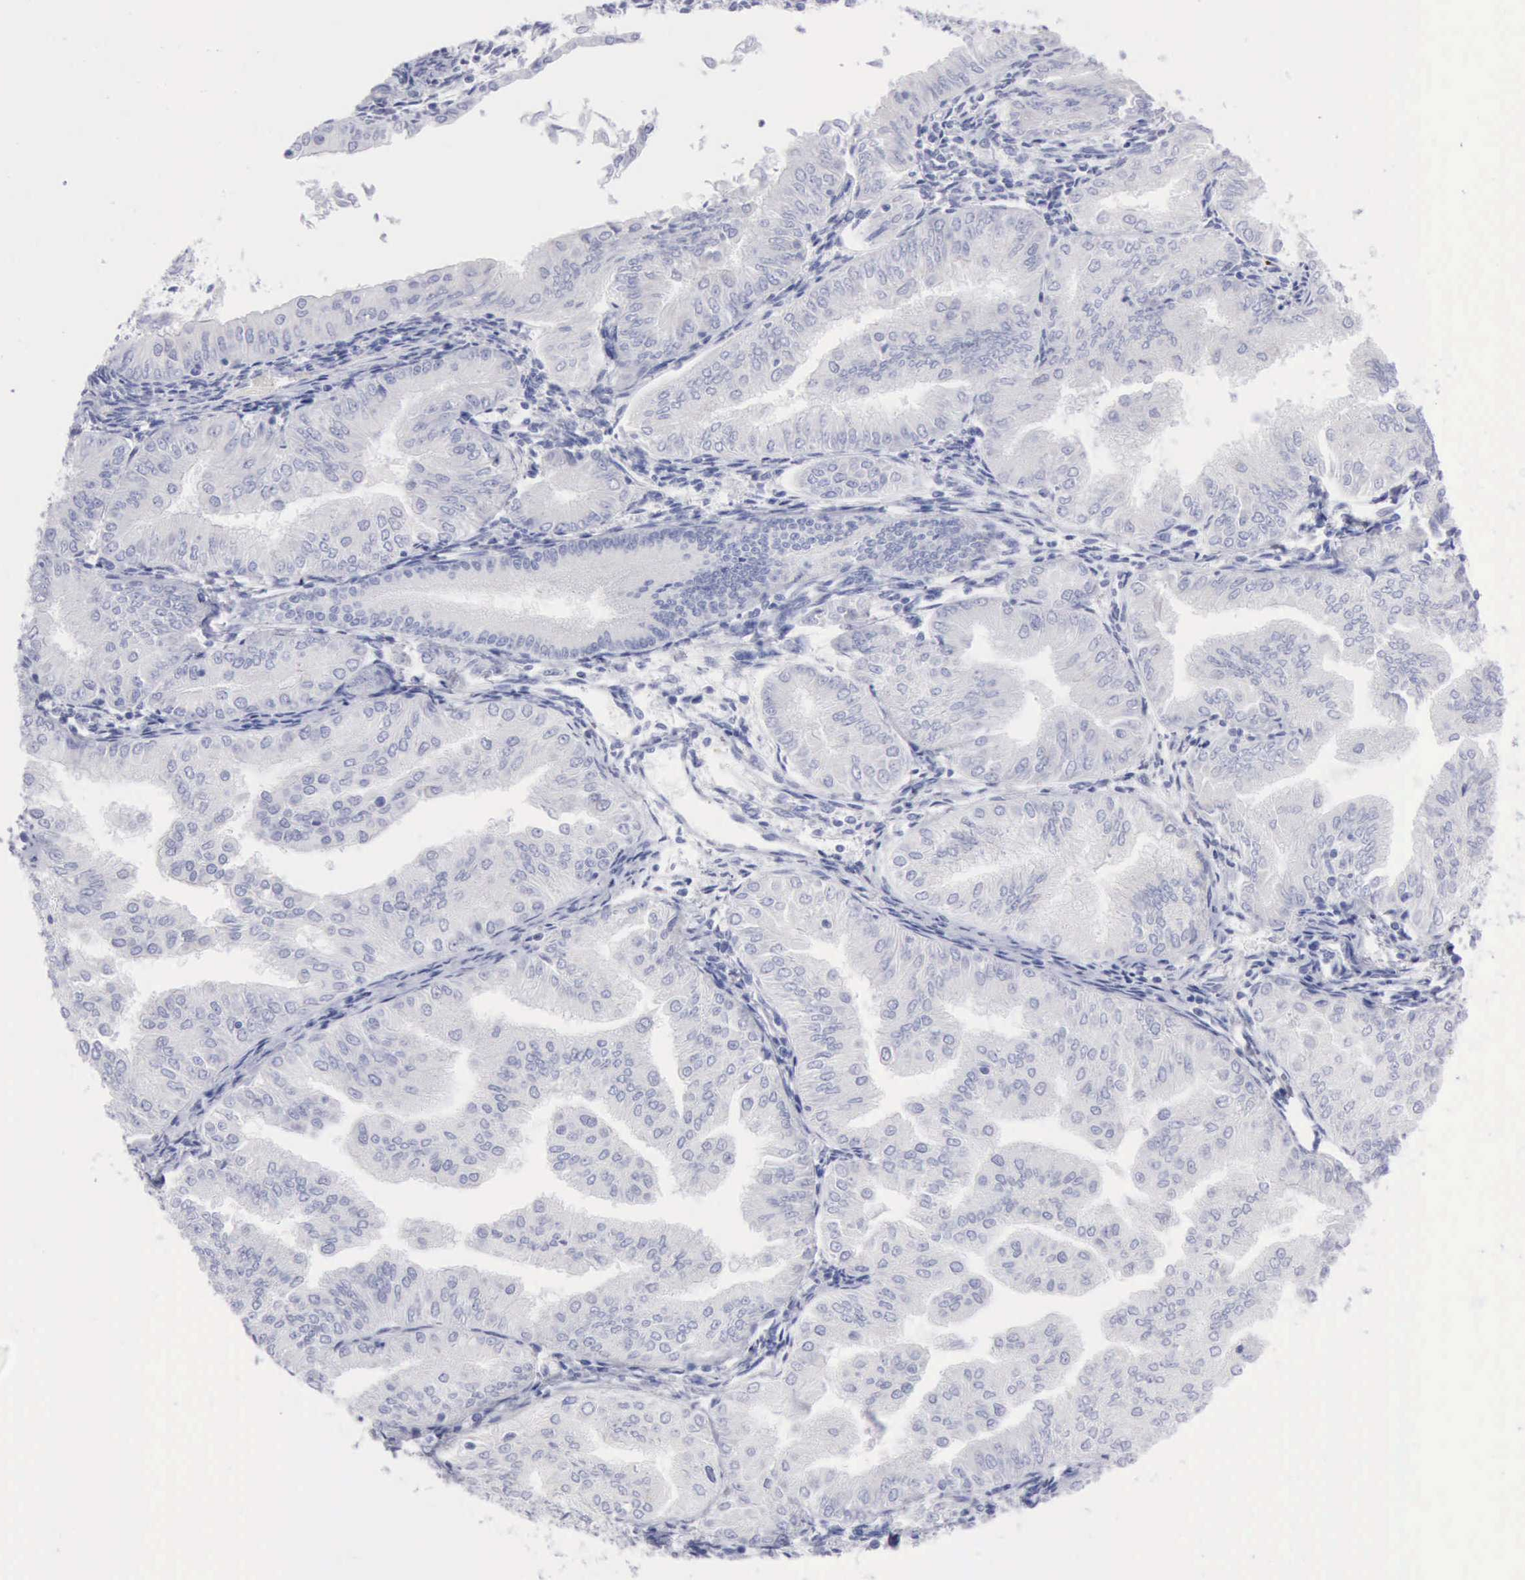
{"staining": {"intensity": "negative", "quantity": "none", "location": "none"}, "tissue": "endometrial cancer", "cell_type": "Tumor cells", "image_type": "cancer", "snomed": [{"axis": "morphology", "description": "Adenocarcinoma, NOS"}, {"axis": "topography", "description": "Endometrium"}], "caption": "IHC image of endometrial cancer stained for a protein (brown), which displays no positivity in tumor cells.", "gene": "ANGEL1", "patient": {"sex": "female", "age": 53}}